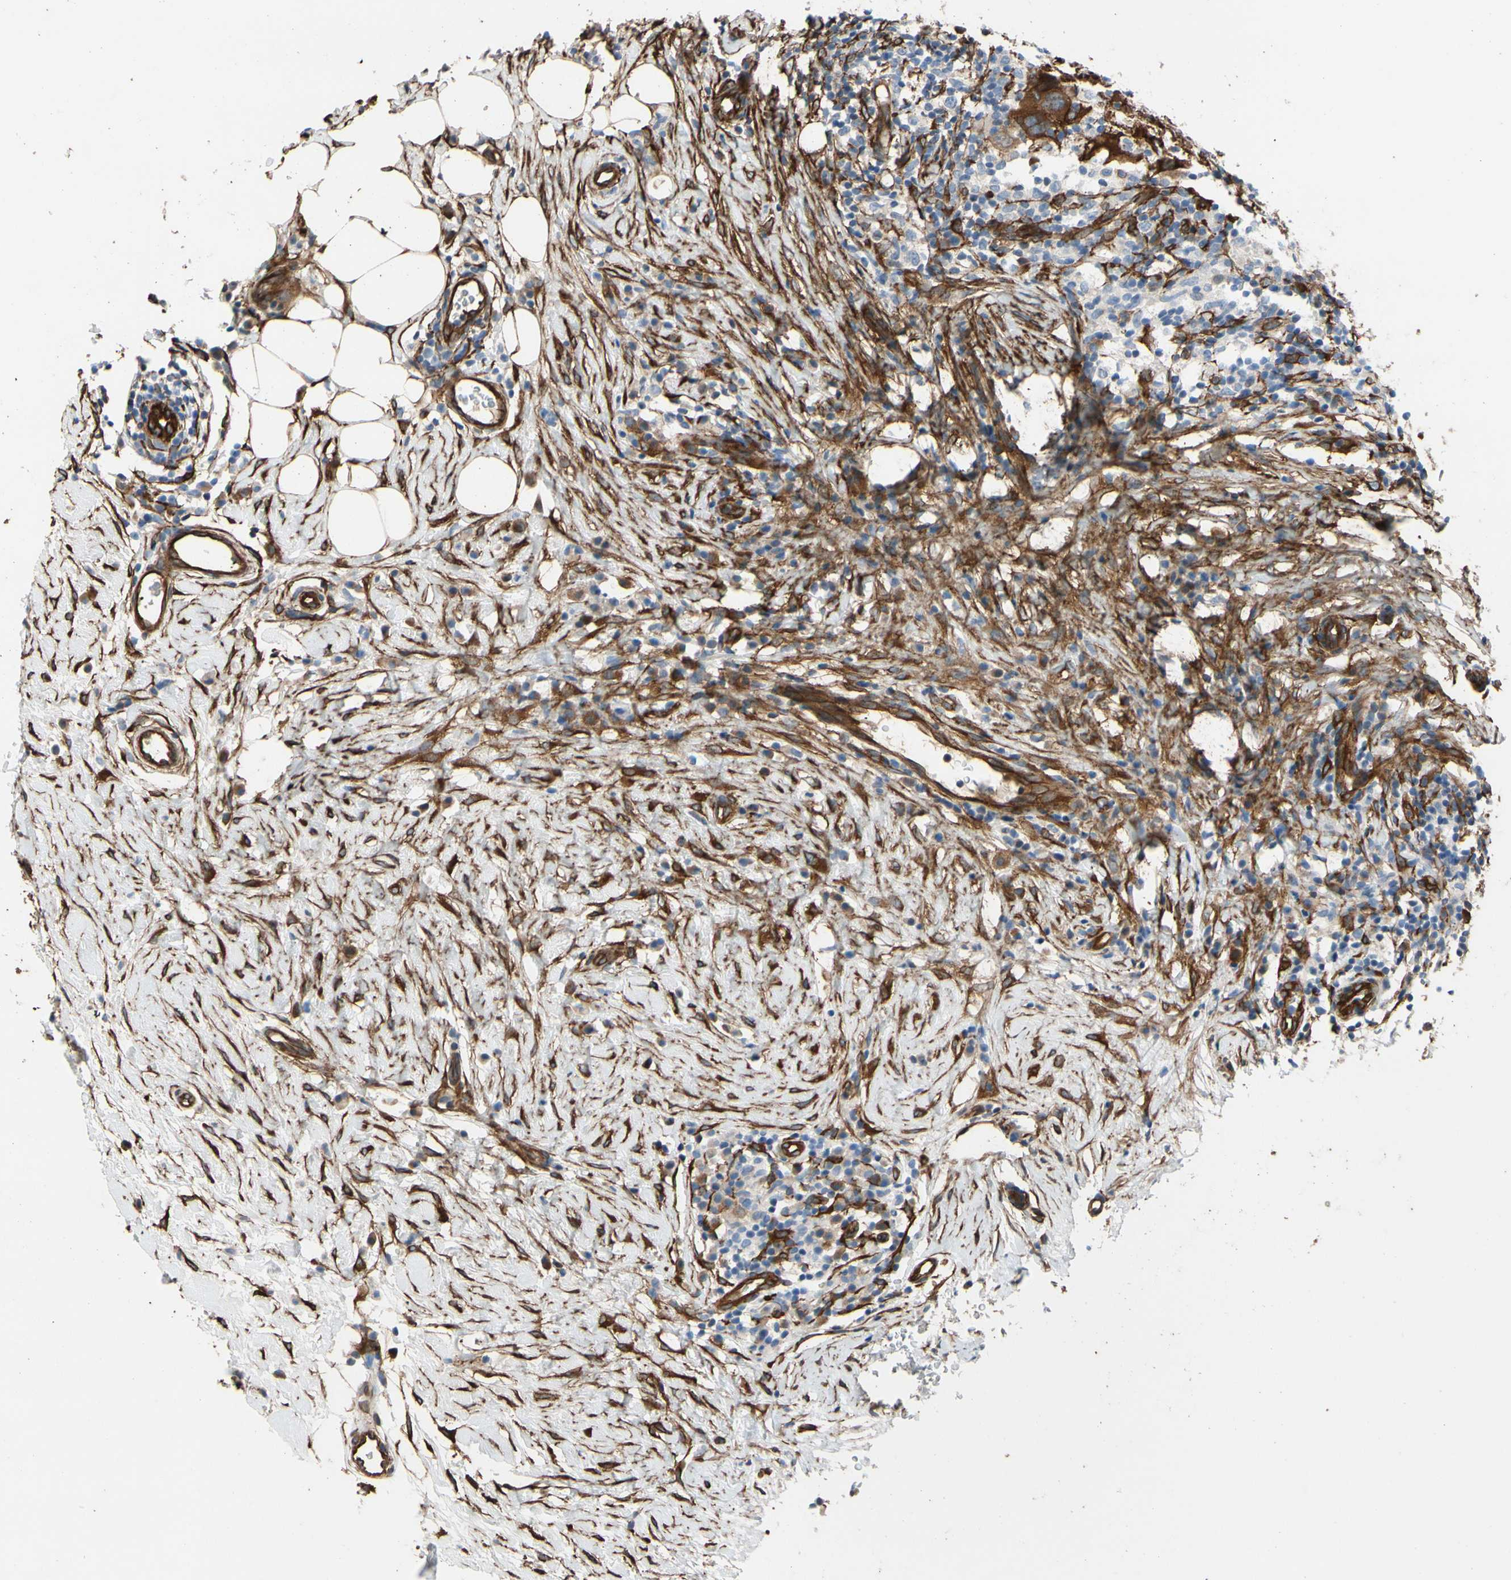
{"staining": {"intensity": "moderate", "quantity": ">75%", "location": "cytoplasmic/membranous"}, "tissue": "breast cancer", "cell_type": "Tumor cells", "image_type": "cancer", "snomed": [{"axis": "morphology", "description": "Duct carcinoma"}, {"axis": "topography", "description": "Breast"}], "caption": "An immunohistochemistry (IHC) micrograph of tumor tissue is shown. Protein staining in brown shows moderate cytoplasmic/membranous positivity in breast cancer within tumor cells. (DAB IHC with brightfield microscopy, high magnification).", "gene": "CTTNBP2", "patient": {"sex": "female", "age": 37}}